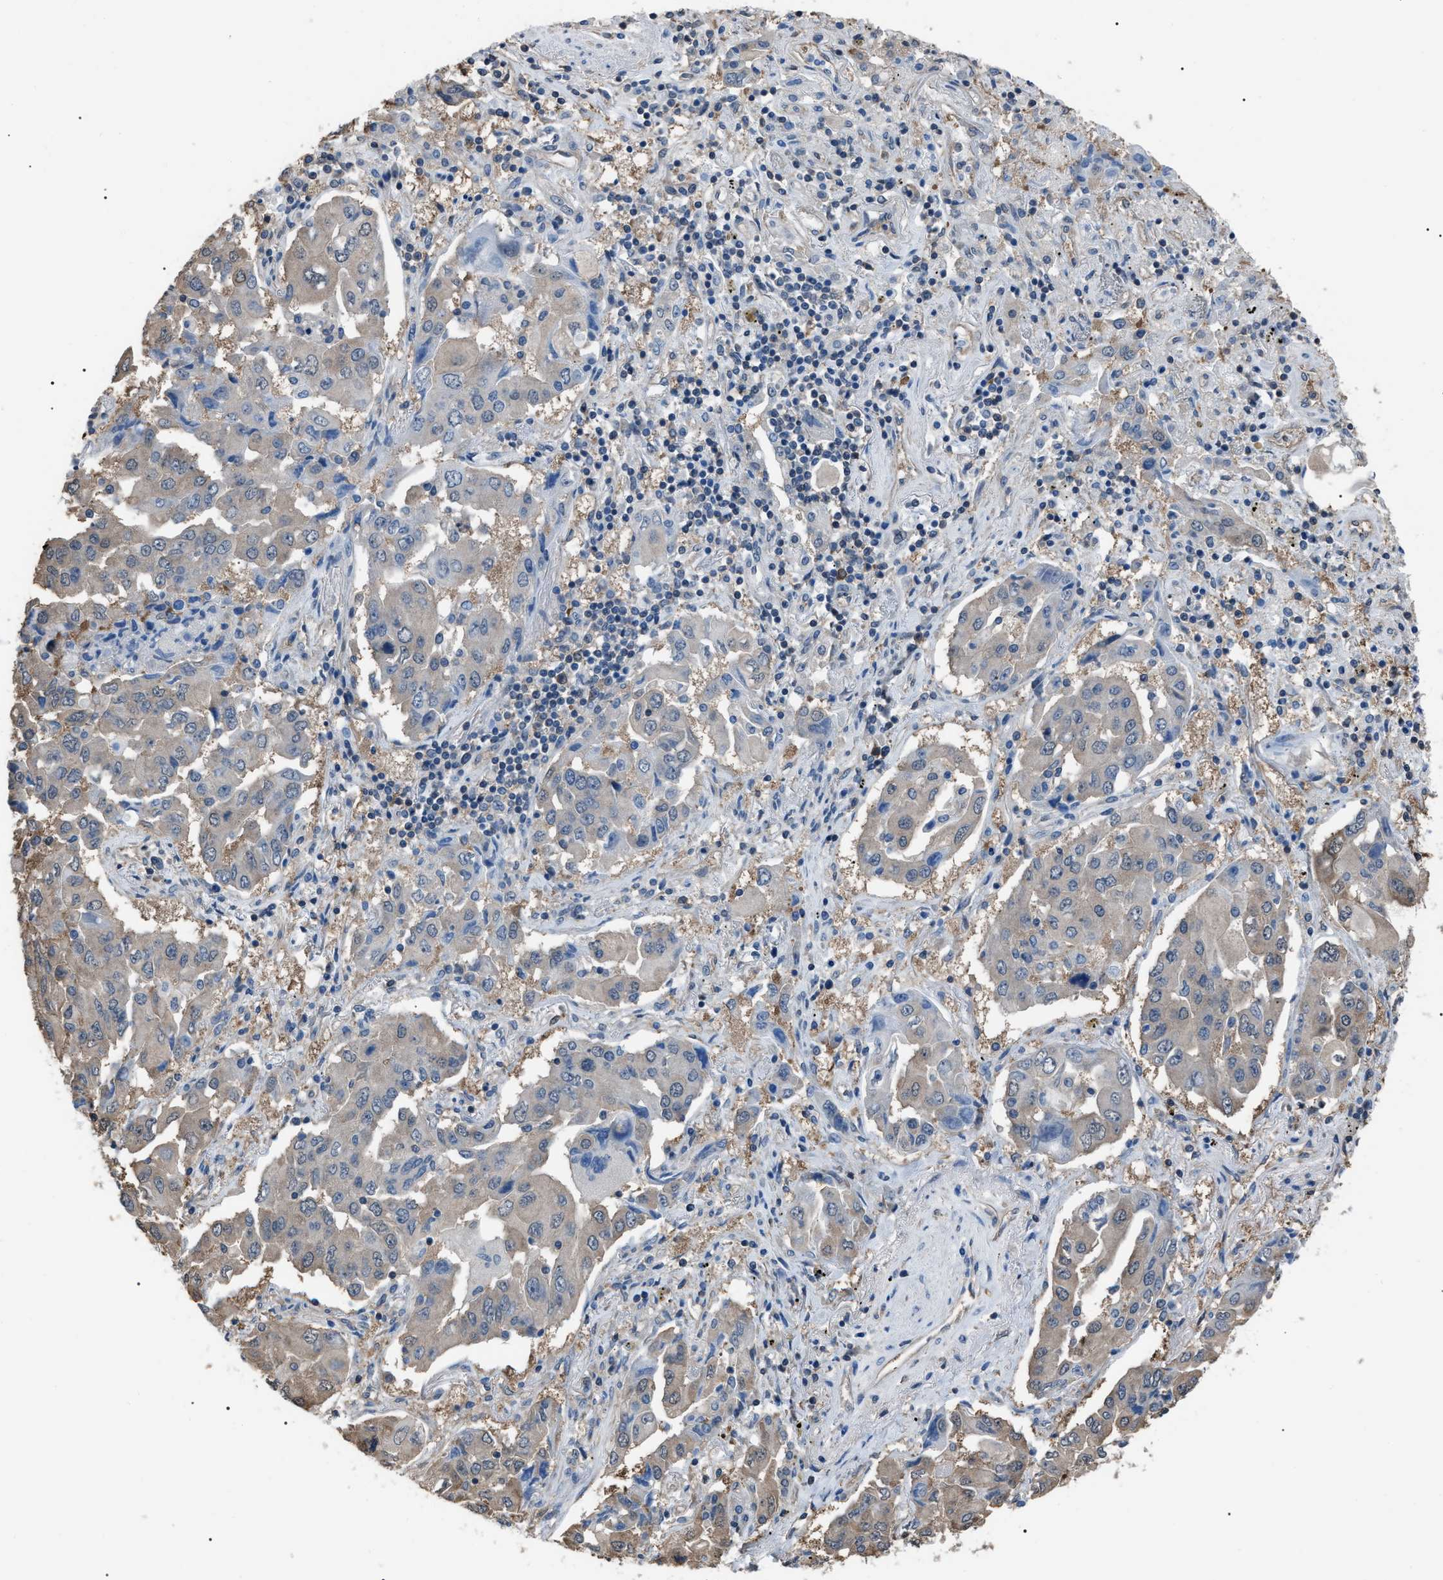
{"staining": {"intensity": "weak", "quantity": "<25%", "location": "cytoplasmic/membranous"}, "tissue": "lung cancer", "cell_type": "Tumor cells", "image_type": "cancer", "snomed": [{"axis": "morphology", "description": "Adenocarcinoma, NOS"}, {"axis": "topography", "description": "Lung"}], "caption": "Lung cancer stained for a protein using immunohistochemistry (IHC) shows no expression tumor cells.", "gene": "PDCD5", "patient": {"sex": "female", "age": 65}}